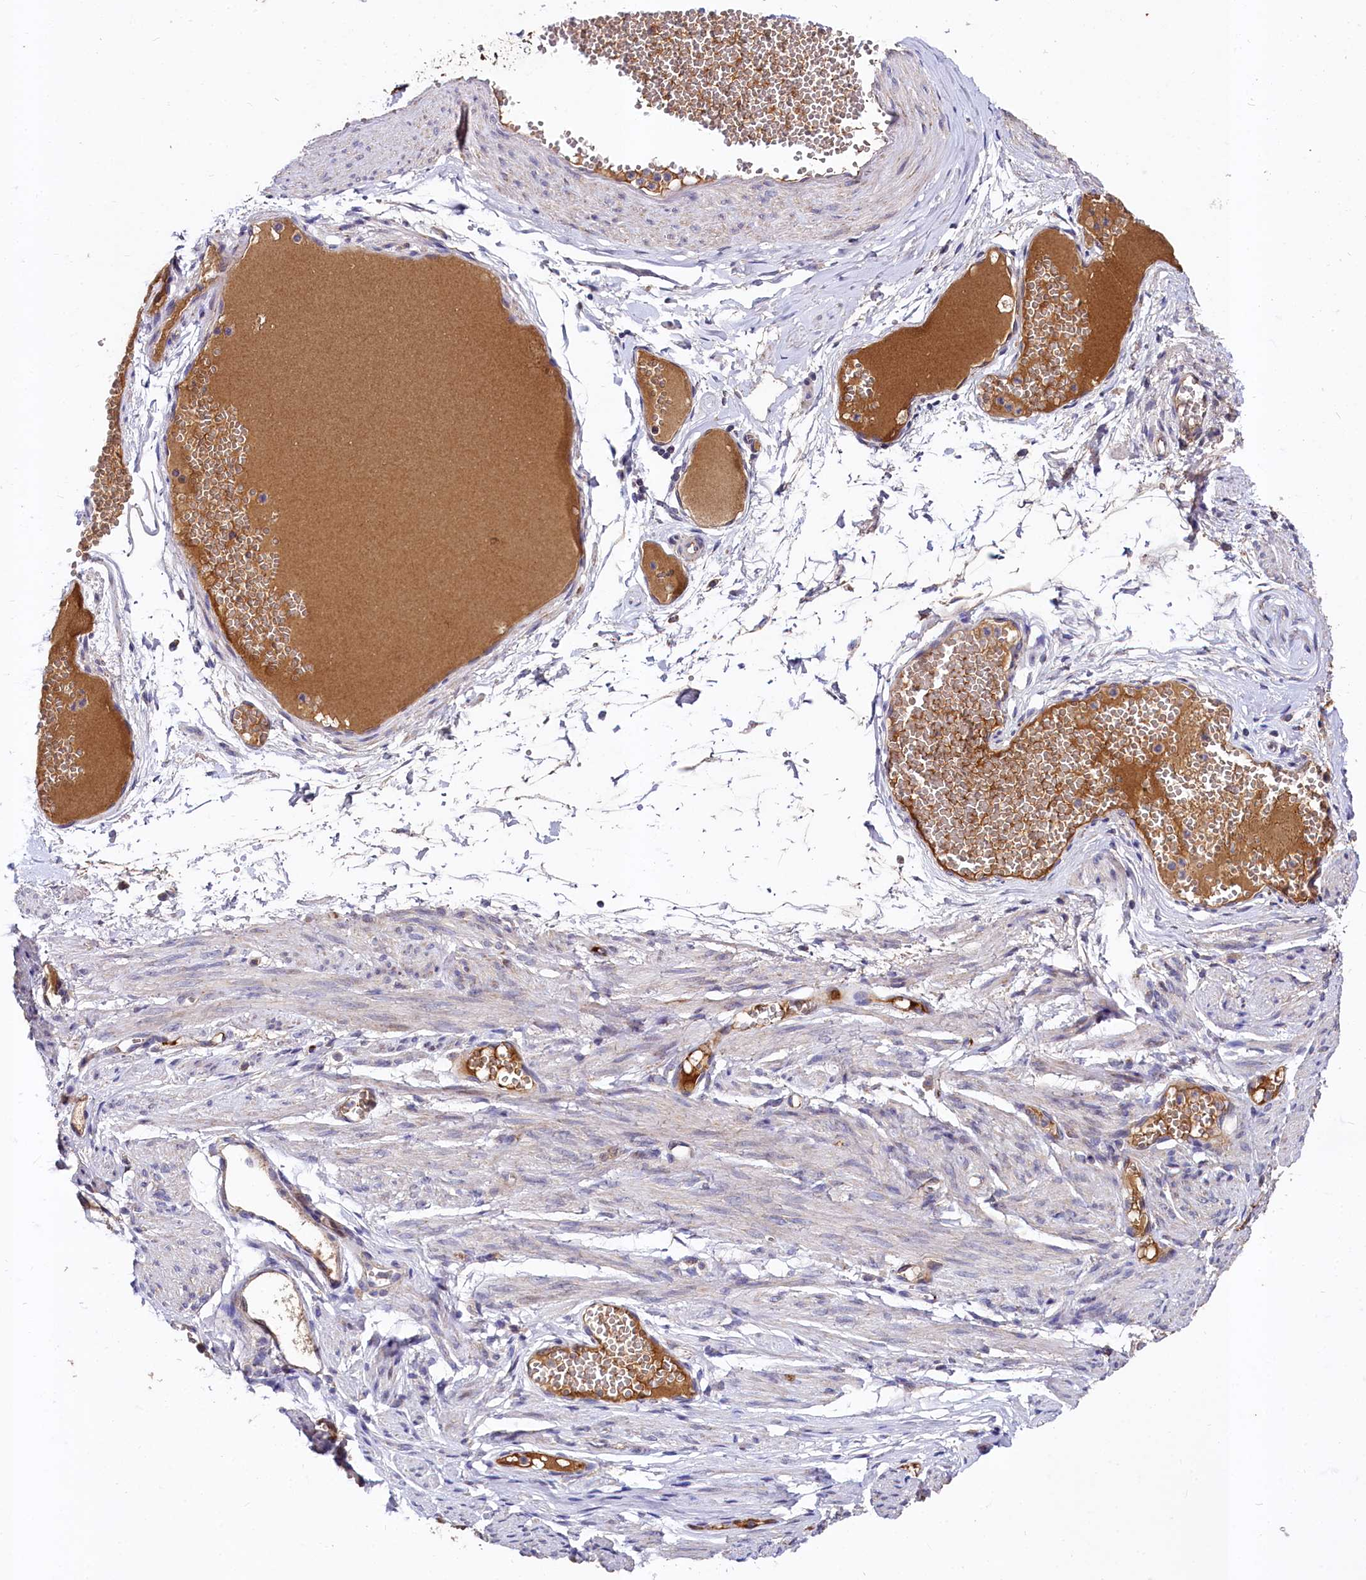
{"staining": {"intensity": "moderate", "quantity": "25%-75%", "location": "cytoplasmic/membranous"}, "tissue": "adipose tissue", "cell_type": "Adipocytes", "image_type": "normal", "snomed": [{"axis": "morphology", "description": "Normal tissue, NOS"}, {"axis": "topography", "description": "Smooth muscle"}, {"axis": "topography", "description": "Peripheral nerve tissue"}], "caption": "A micrograph showing moderate cytoplasmic/membranous positivity in about 25%-75% of adipocytes in unremarkable adipose tissue, as visualized by brown immunohistochemical staining.", "gene": "SPRYD3", "patient": {"sex": "female", "age": 39}}